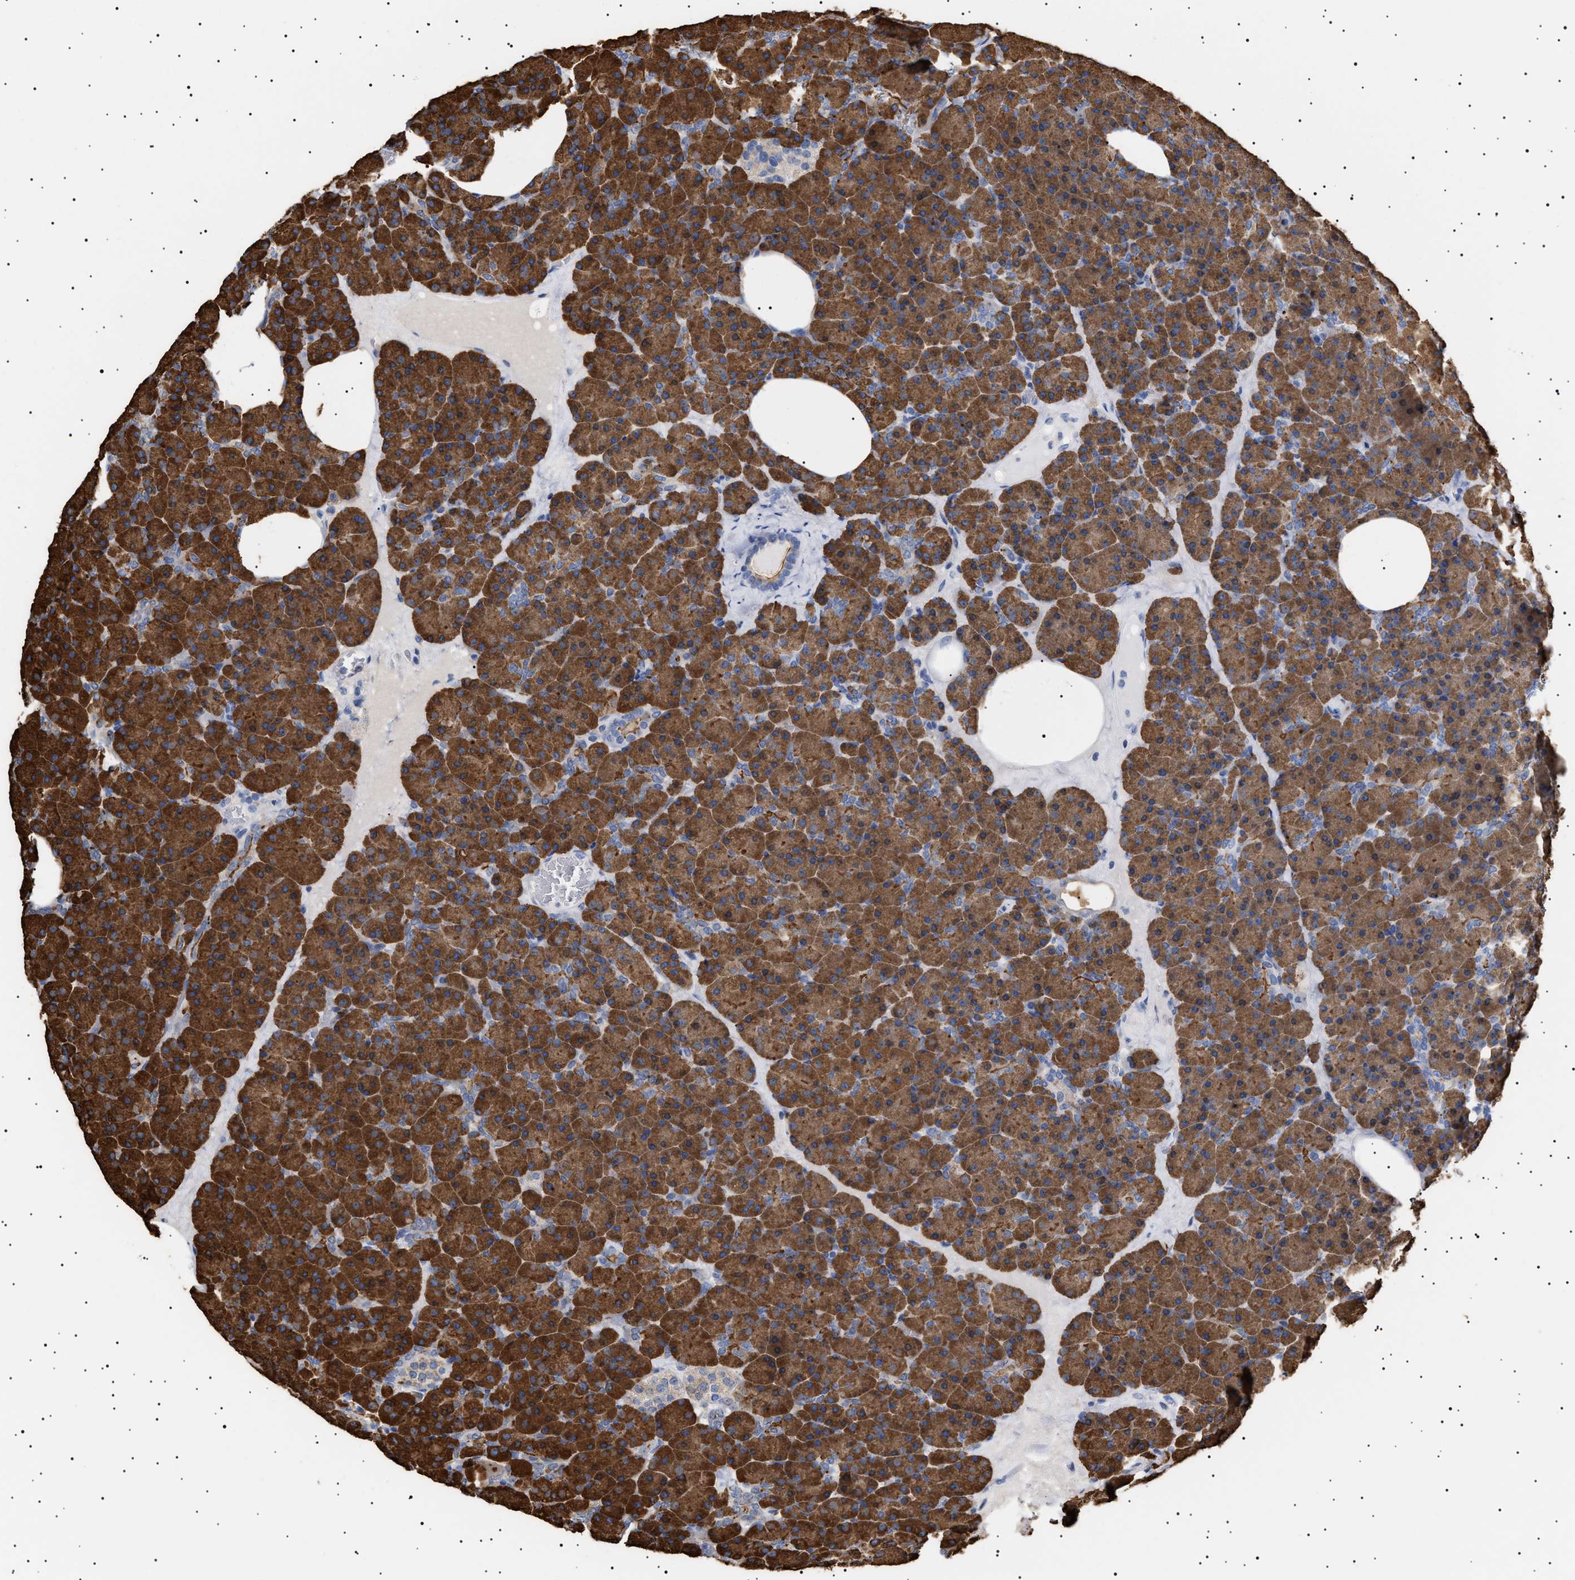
{"staining": {"intensity": "strong", "quantity": ">75%", "location": "cytoplasmic/membranous"}, "tissue": "pancreas", "cell_type": "Exocrine glandular cells", "image_type": "normal", "snomed": [{"axis": "morphology", "description": "Normal tissue, NOS"}, {"axis": "morphology", "description": "Carcinoid, malignant, NOS"}, {"axis": "topography", "description": "Pancreas"}], "caption": "Exocrine glandular cells demonstrate high levels of strong cytoplasmic/membranous positivity in about >75% of cells in unremarkable human pancreas.", "gene": "ERCC6L2", "patient": {"sex": "female", "age": 35}}